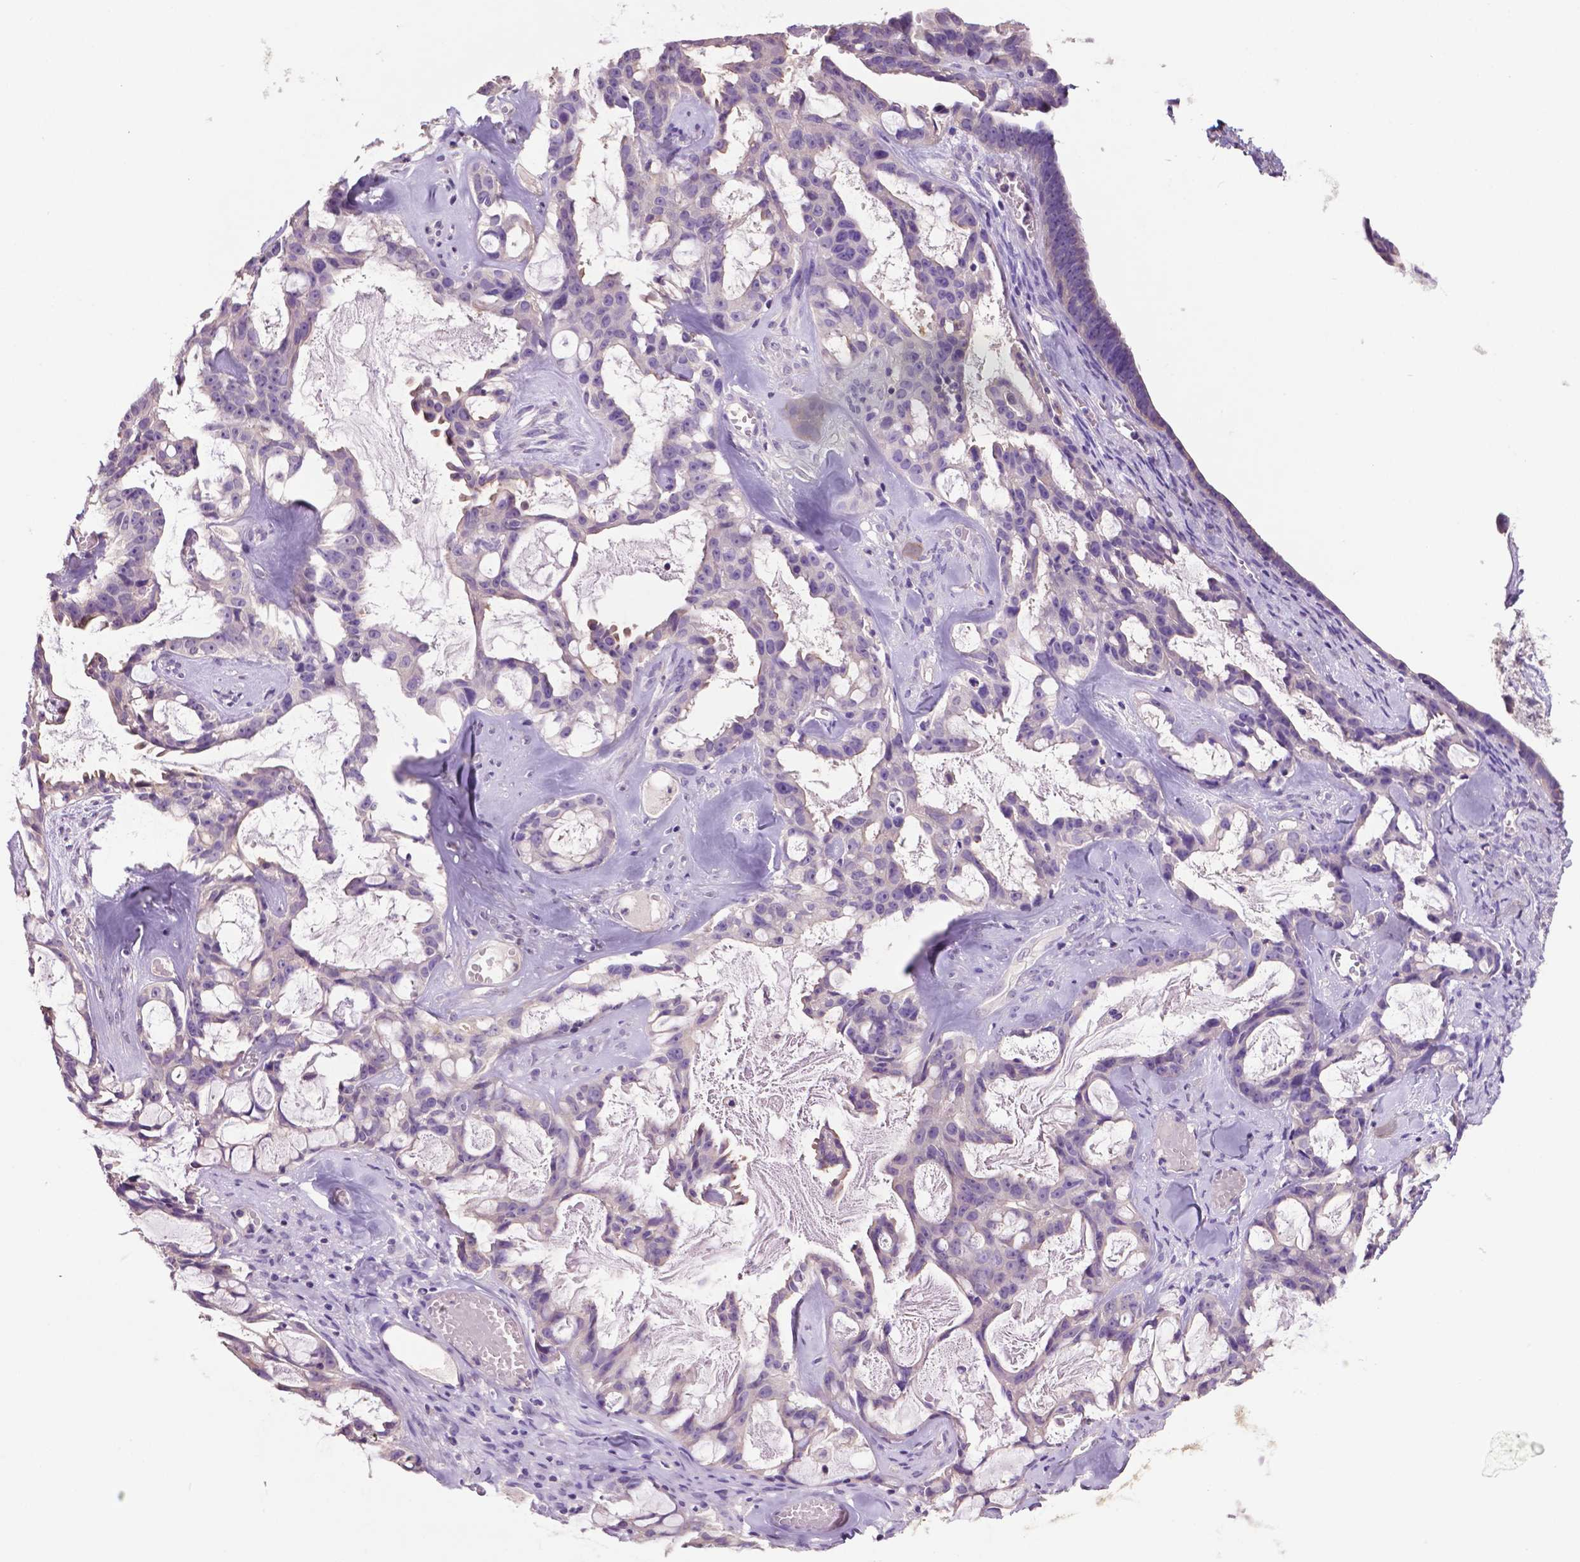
{"staining": {"intensity": "negative", "quantity": "none", "location": "none"}, "tissue": "ovarian cancer", "cell_type": "Tumor cells", "image_type": "cancer", "snomed": [{"axis": "morphology", "description": "Cystadenocarcinoma, serous, NOS"}, {"axis": "topography", "description": "Ovary"}], "caption": "Tumor cells are negative for brown protein staining in ovarian cancer (serous cystadenocarcinoma).", "gene": "PRPS2", "patient": {"sex": "female", "age": 69}}